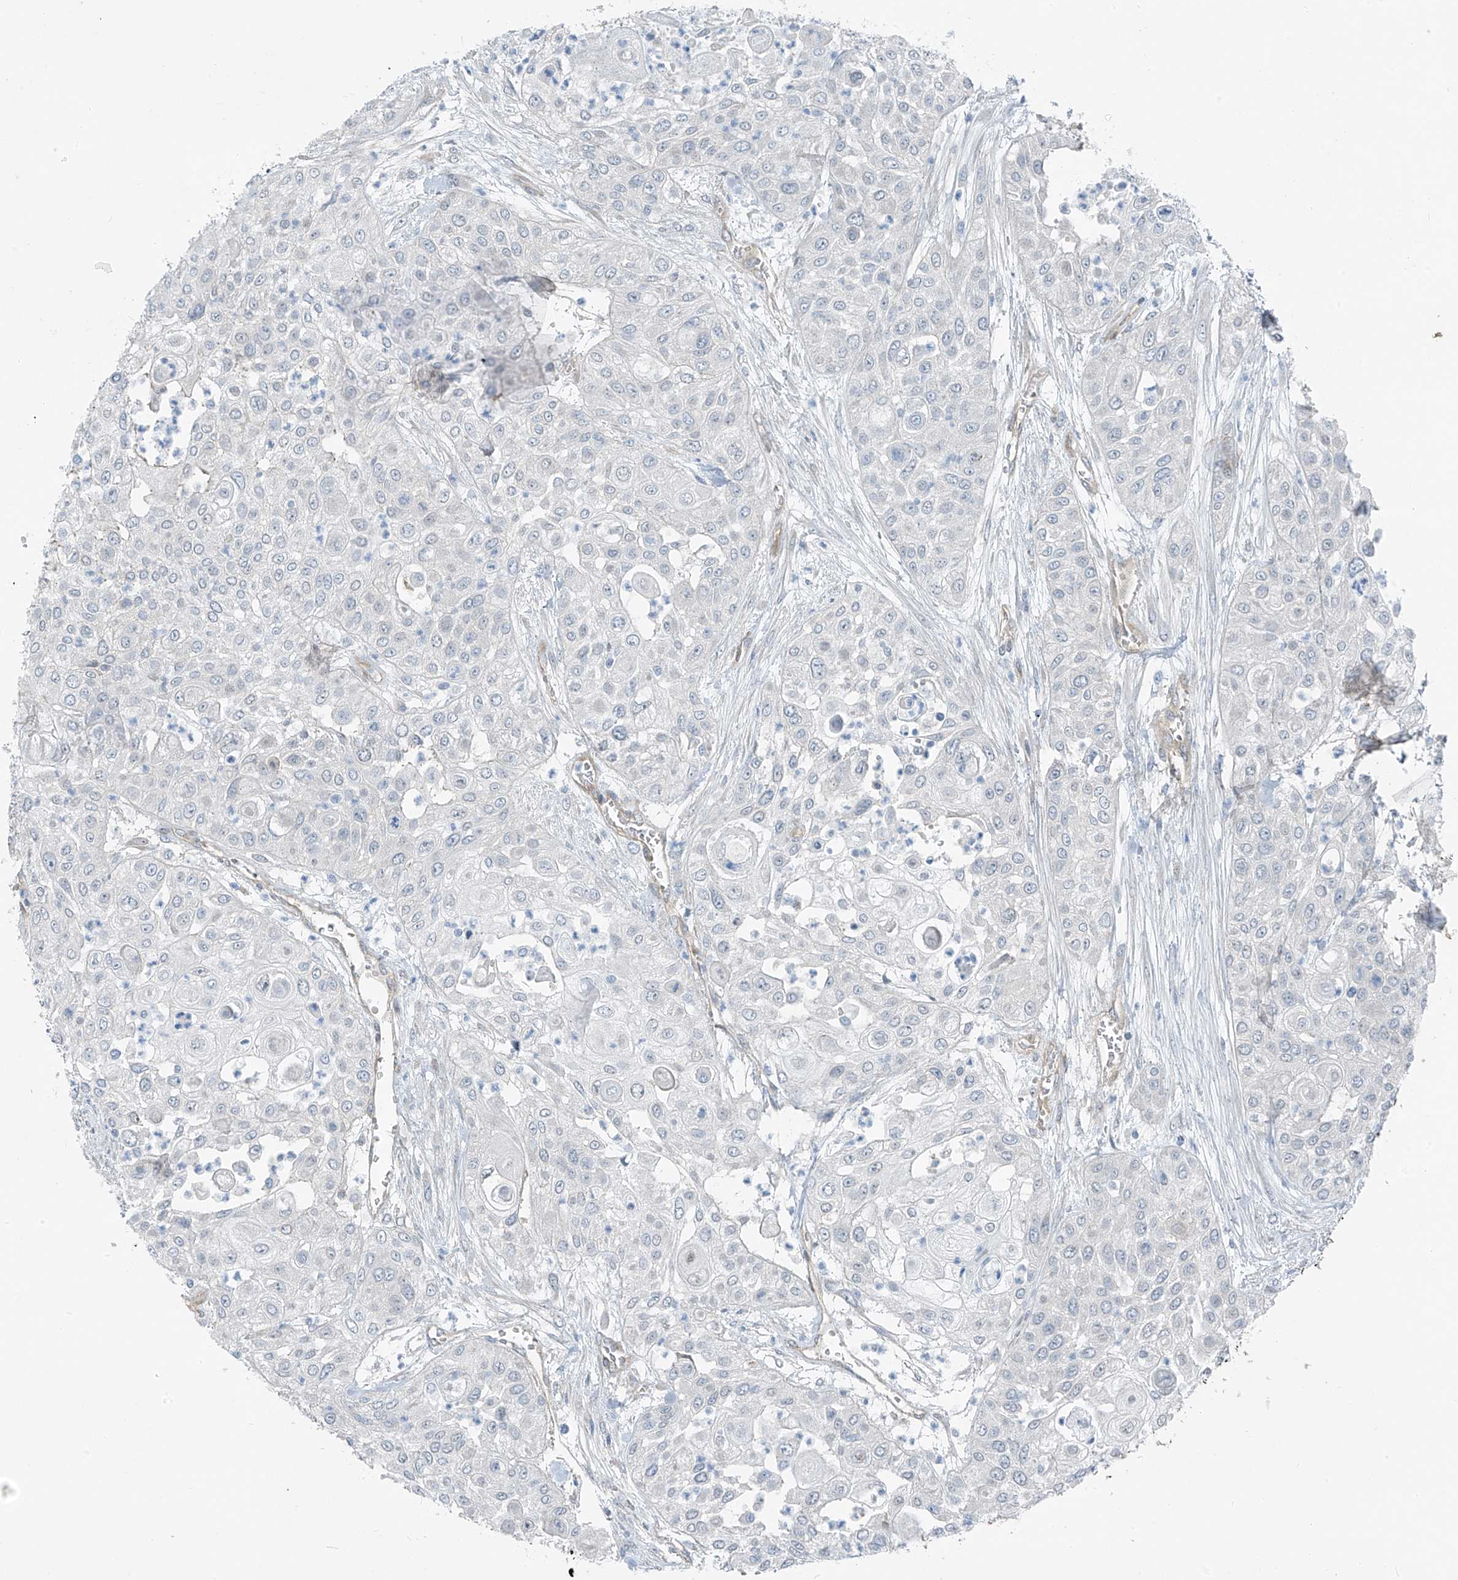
{"staining": {"intensity": "negative", "quantity": "none", "location": "none"}, "tissue": "urothelial cancer", "cell_type": "Tumor cells", "image_type": "cancer", "snomed": [{"axis": "morphology", "description": "Urothelial carcinoma, High grade"}, {"axis": "topography", "description": "Urinary bladder"}], "caption": "IHC image of urothelial carcinoma (high-grade) stained for a protein (brown), which displays no staining in tumor cells. (Stains: DAB immunohistochemistry (IHC) with hematoxylin counter stain, Microscopy: brightfield microscopy at high magnification).", "gene": "TNS2", "patient": {"sex": "female", "age": 79}}